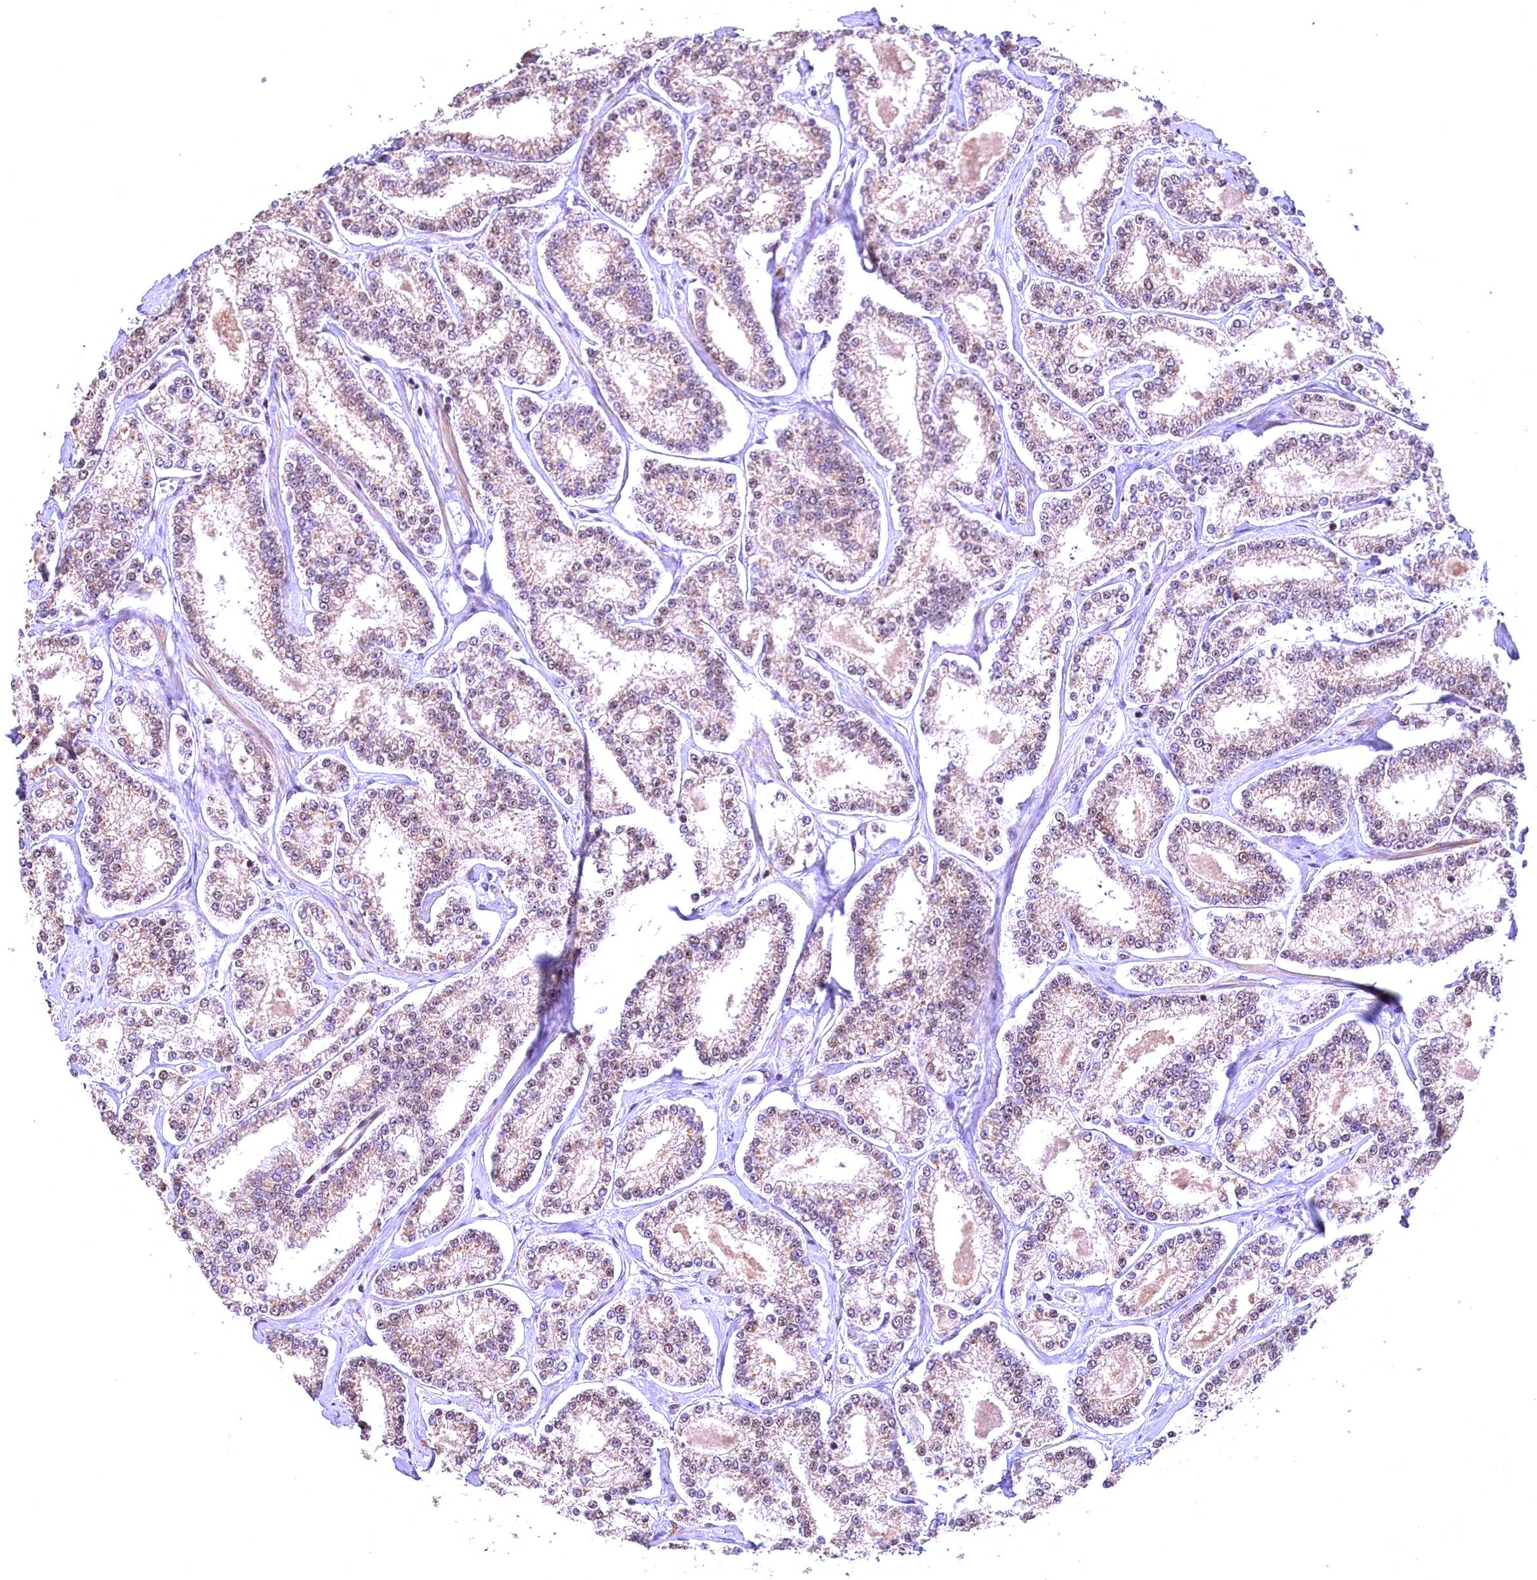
{"staining": {"intensity": "weak", "quantity": "25%-75%", "location": "cytoplasmic/membranous,nuclear"}, "tissue": "prostate cancer", "cell_type": "Tumor cells", "image_type": "cancer", "snomed": [{"axis": "morphology", "description": "Normal tissue, NOS"}, {"axis": "morphology", "description": "Adenocarcinoma, High grade"}, {"axis": "topography", "description": "Prostate"}], "caption": "Protein analysis of prostate high-grade adenocarcinoma tissue shows weak cytoplasmic/membranous and nuclear expression in about 25%-75% of tumor cells.", "gene": "FUZ", "patient": {"sex": "male", "age": 83}}